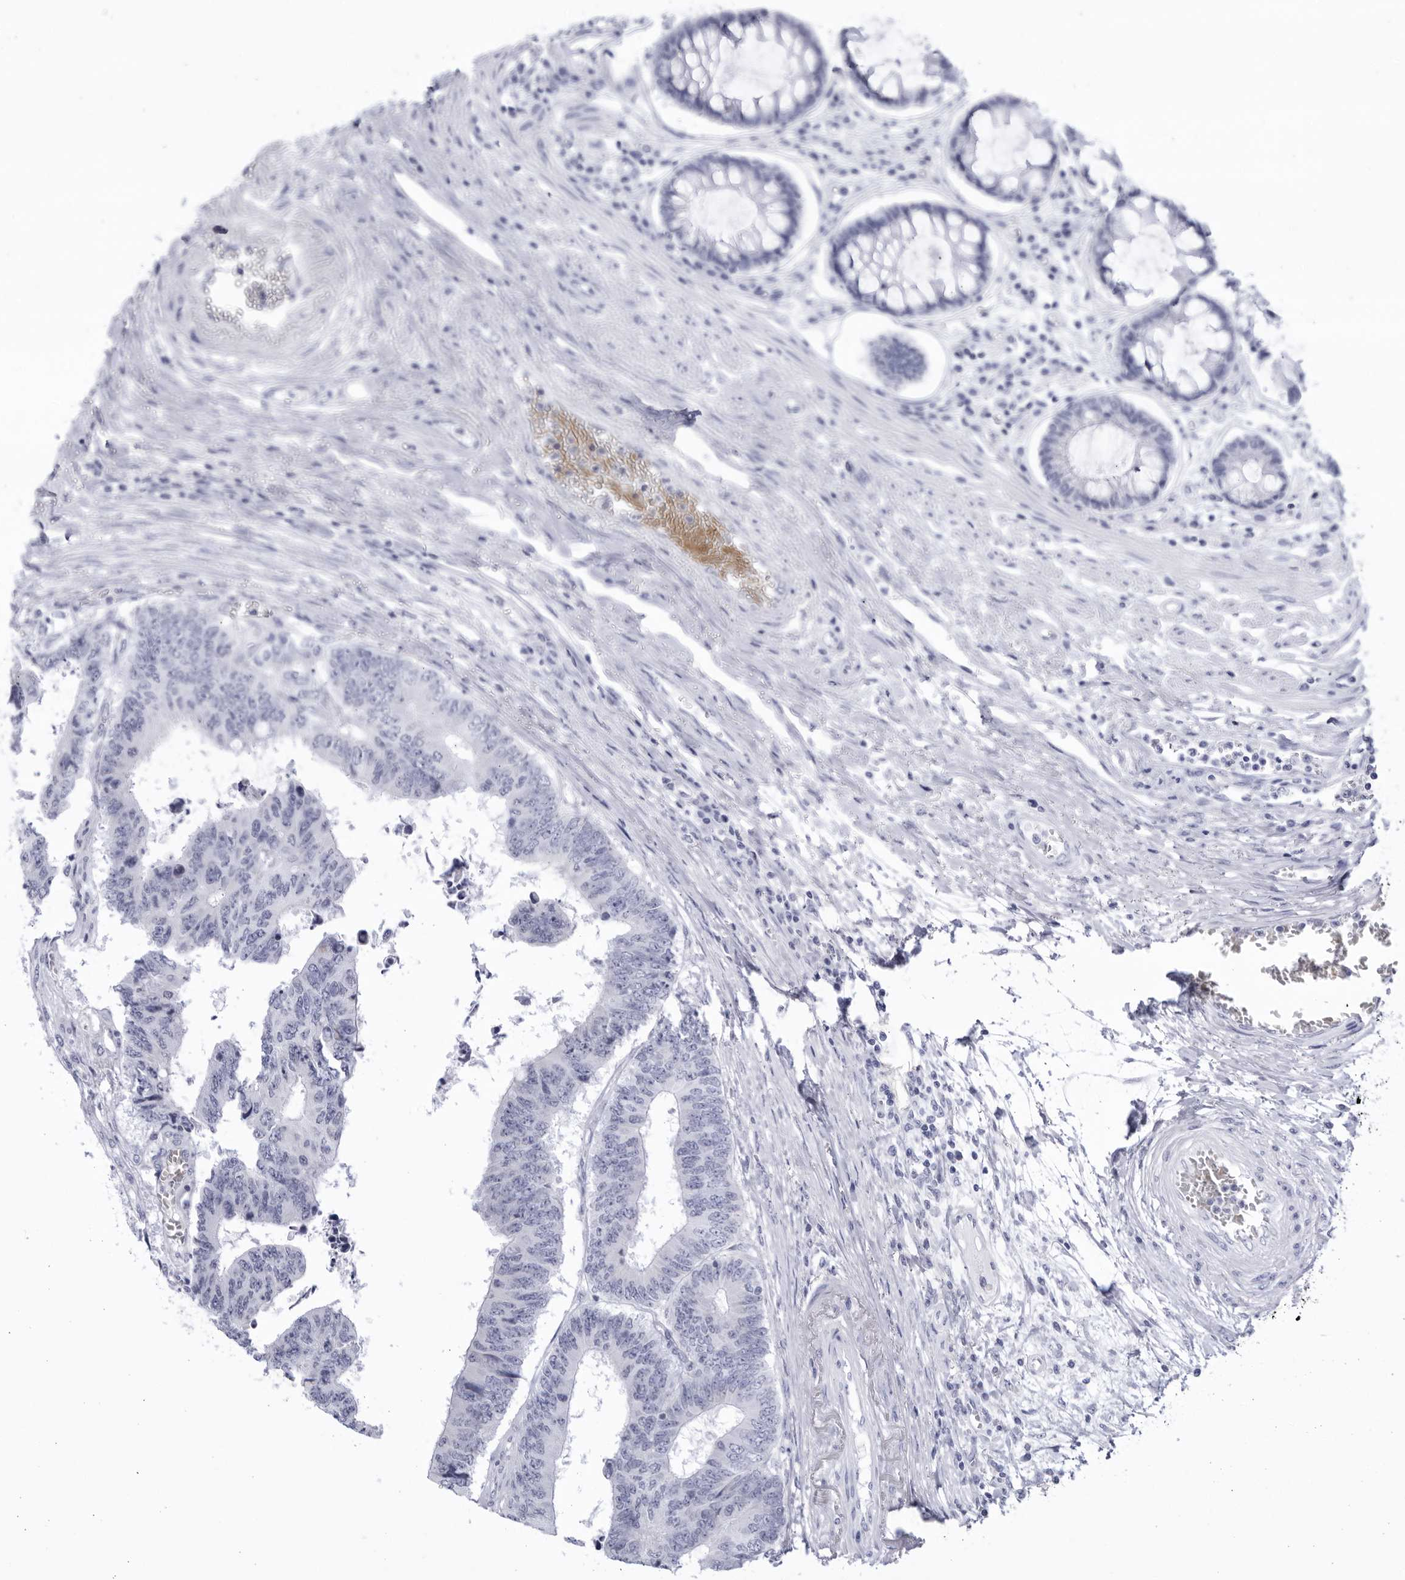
{"staining": {"intensity": "negative", "quantity": "none", "location": "none"}, "tissue": "colorectal cancer", "cell_type": "Tumor cells", "image_type": "cancer", "snomed": [{"axis": "morphology", "description": "Adenocarcinoma, NOS"}, {"axis": "topography", "description": "Rectum"}], "caption": "Tumor cells show no significant positivity in colorectal adenocarcinoma.", "gene": "CCDC181", "patient": {"sex": "male", "age": 84}}